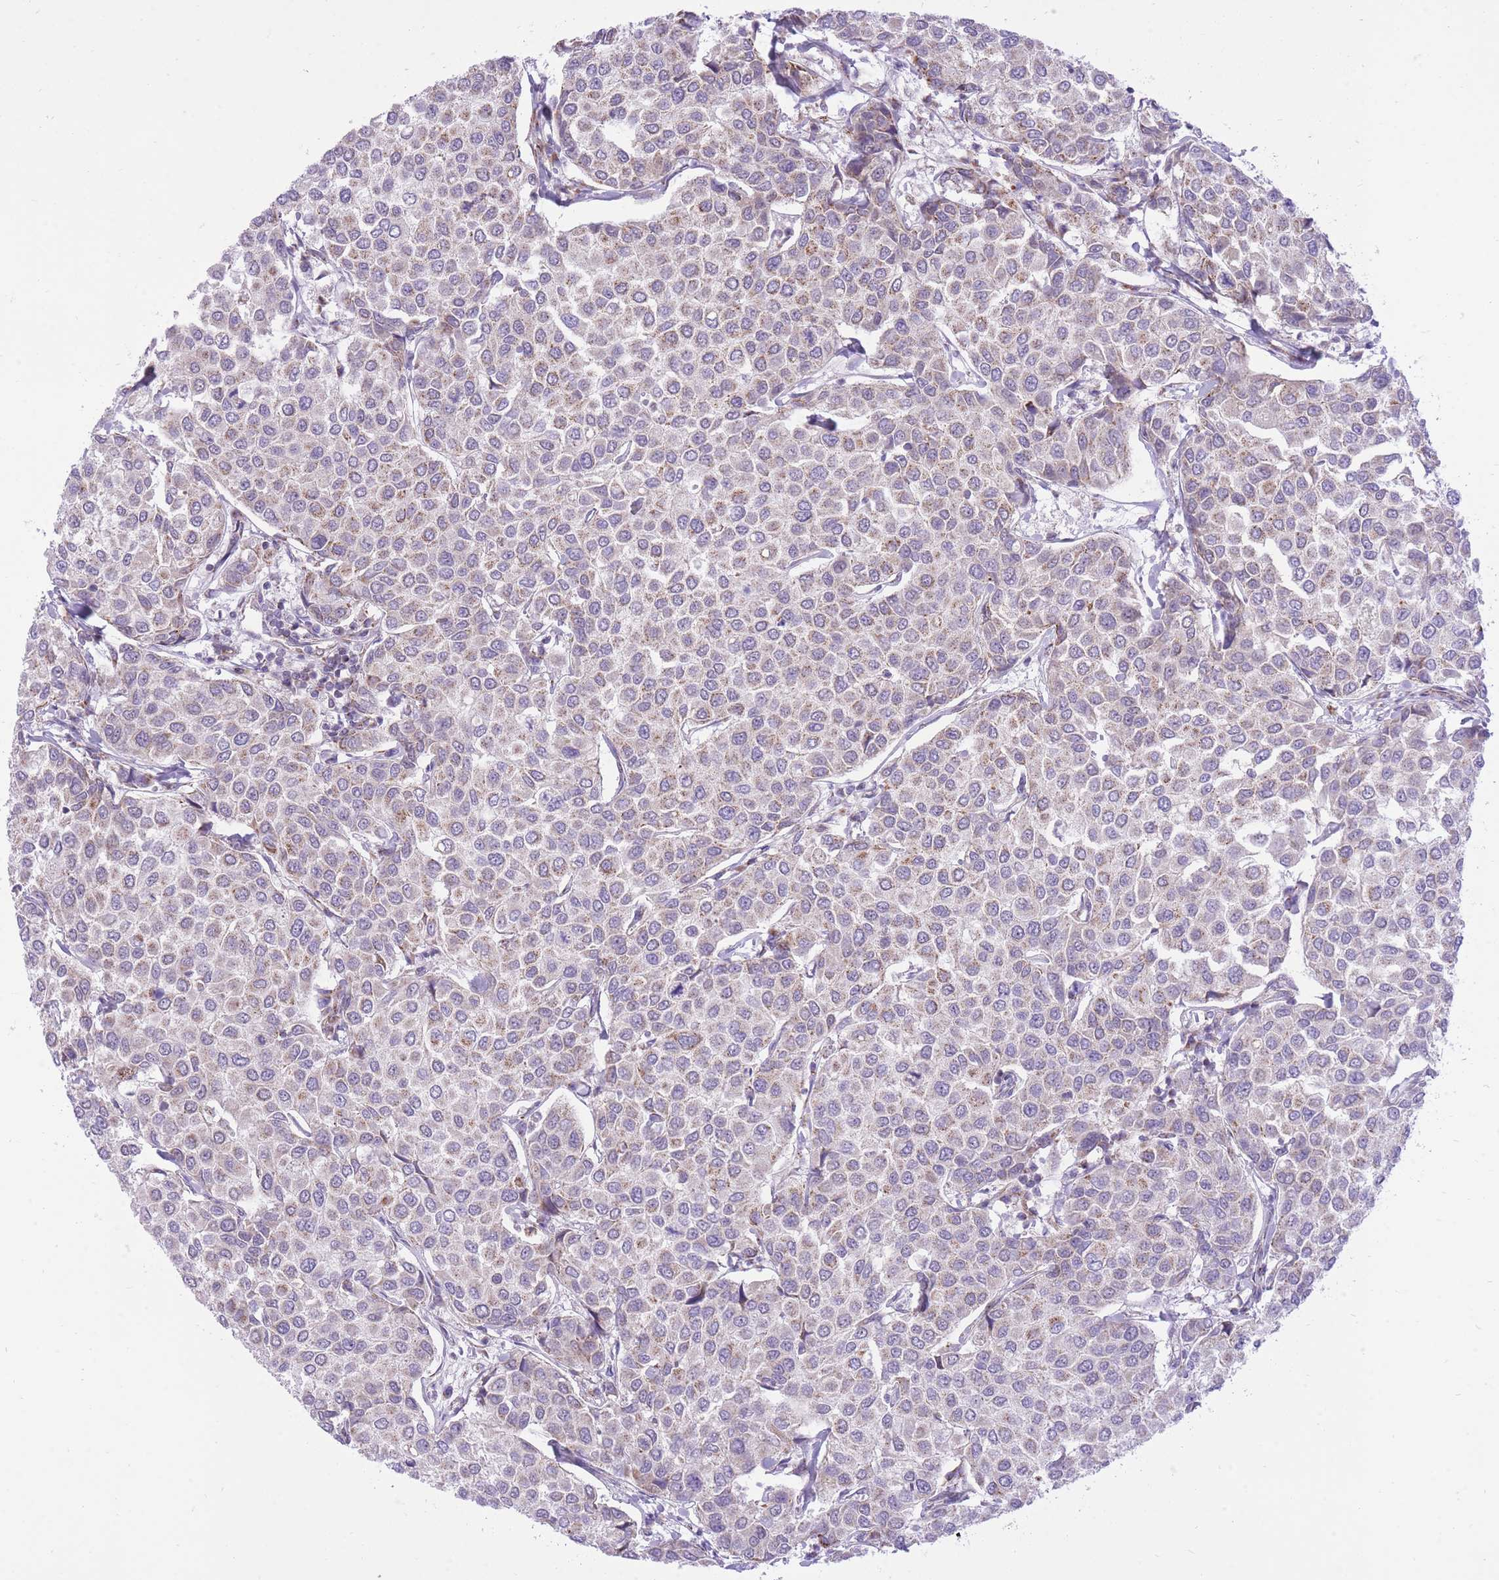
{"staining": {"intensity": "weak", "quantity": "25%-75%", "location": "cytoplasmic/membranous"}, "tissue": "breast cancer", "cell_type": "Tumor cells", "image_type": "cancer", "snomed": [{"axis": "morphology", "description": "Duct carcinoma"}, {"axis": "topography", "description": "Breast"}], "caption": "Tumor cells exhibit low levels of weak cytoplasmic/membranous staining in approximately 25%-75% of cells in breast infiltrating ductal carcinoma.", "gene": "DENND2D", "patient": {"sex": "female", "age": 55}}